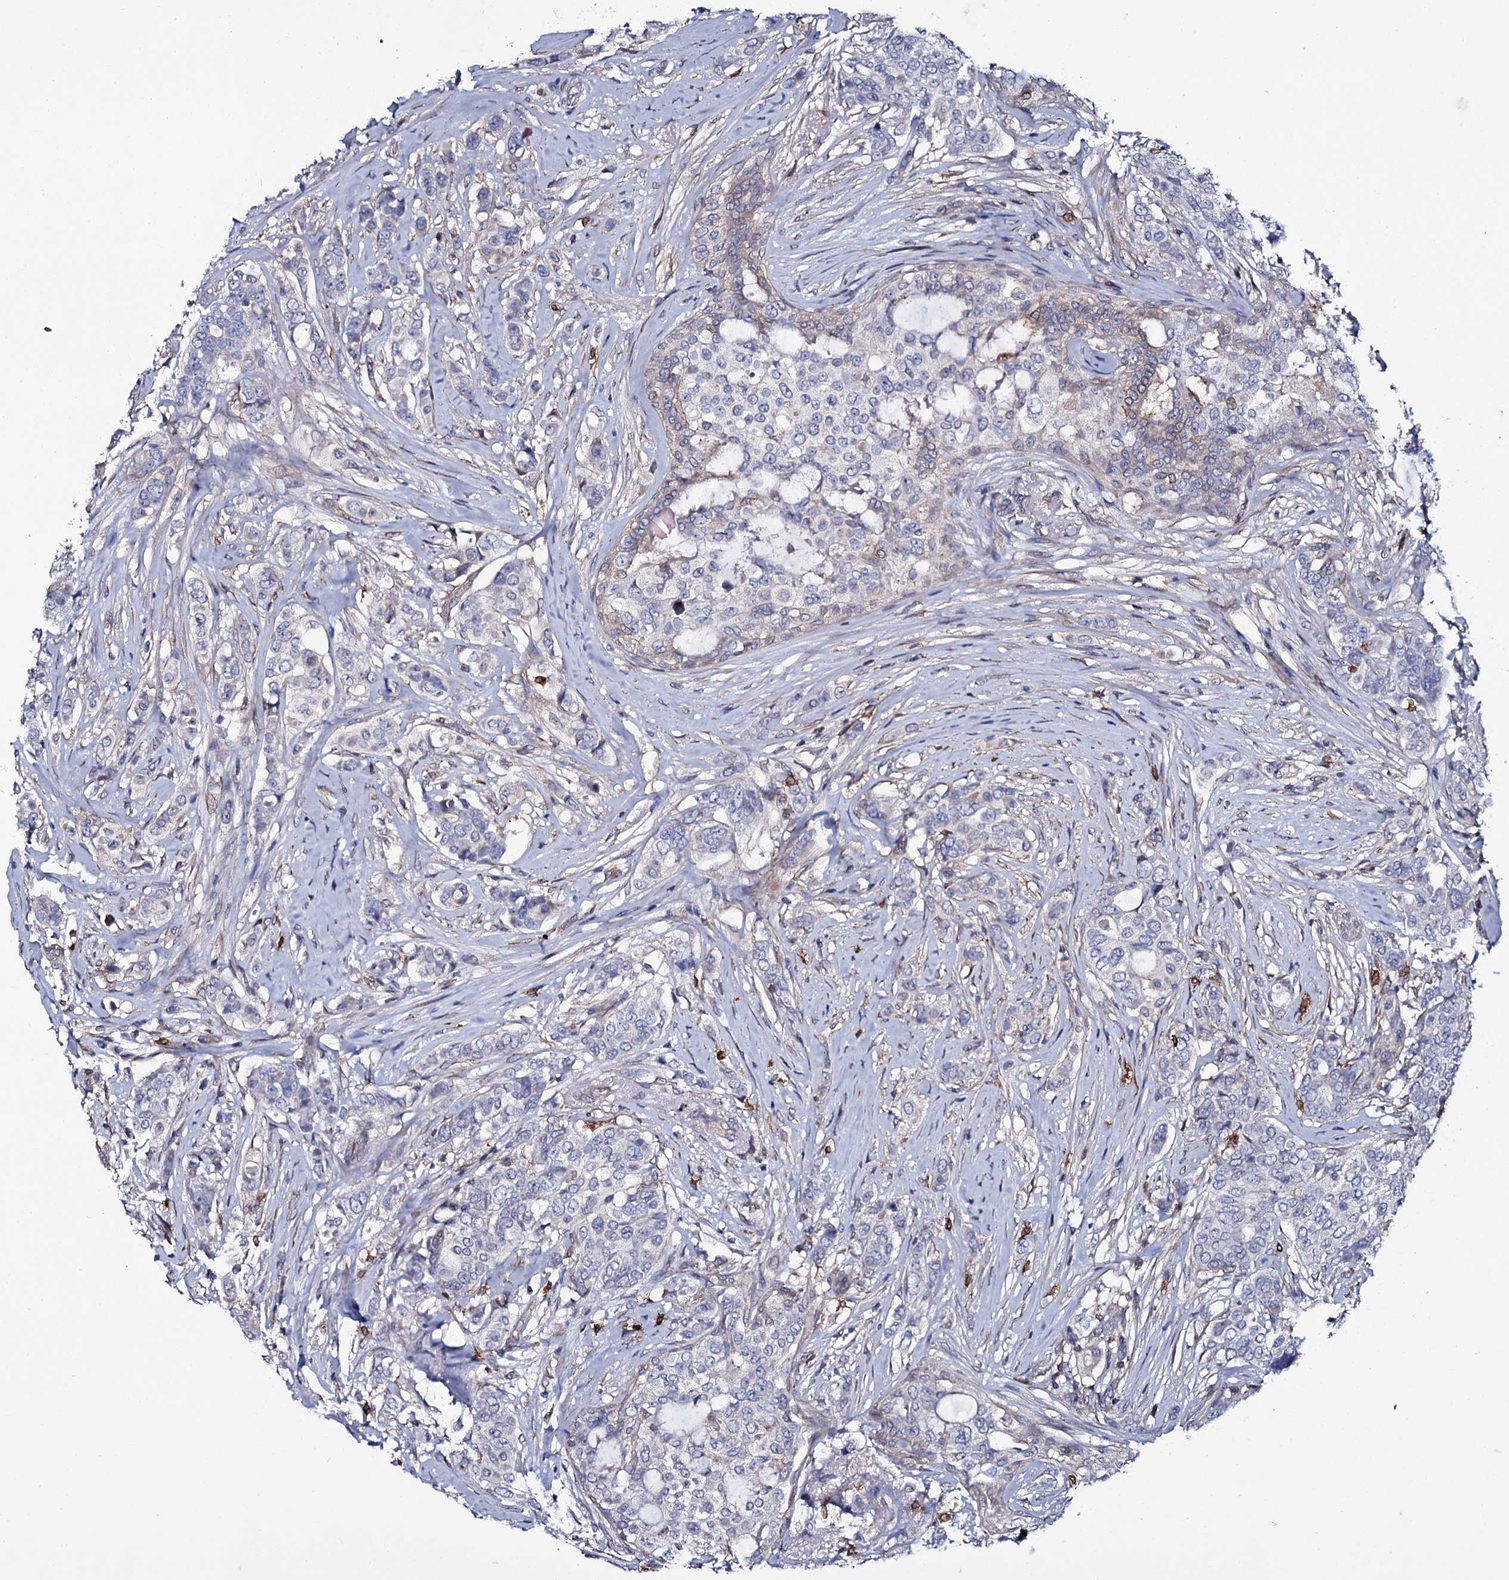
{"staining": {"intensity": "negative", "quantity": "none", "location": "none"}, "tissue": "breast cancer", "cell_type": "Tumor cells", "image_type": "cancer", "snomed": [{"axis": "morphology", "description": "Lobular carcinoma"}, {"axis": "topography", "description": "Breast"}], "caption": "Breast lobular carcinoma stained for a protein using immunohistochemistry reveals no expression tumor cells.", "gene": "TTC23", "patient": {"sex": "female", "age": 51}}